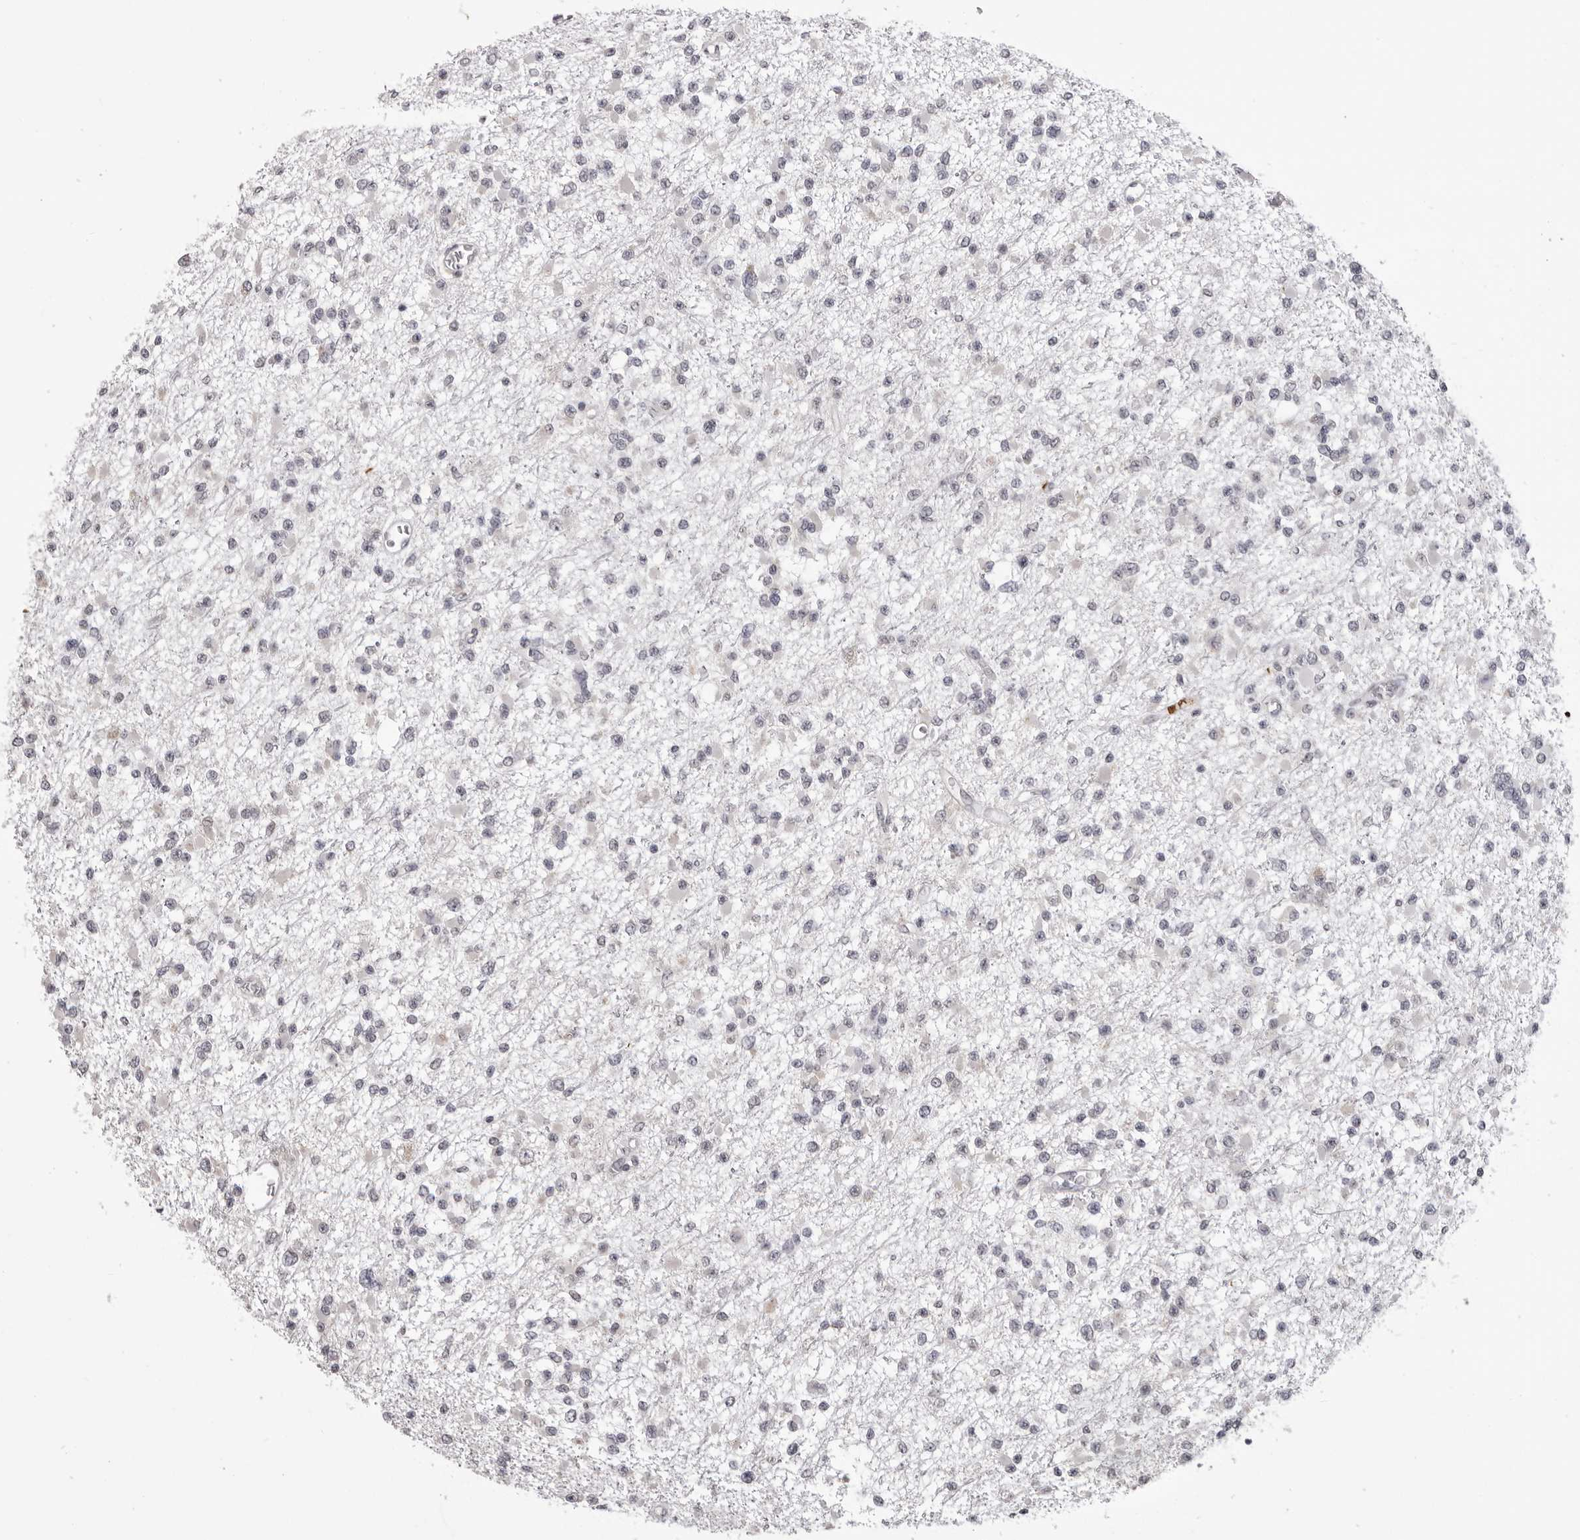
{"staining": {"intensity": "negative", "quantity": "none", "location": "none"}, "tissue": "glioma", "cell_type": "Tumor cells", "image_type": "cancer", "snomed": [{"axis": "morphology", "description": "Glioma, malignant, Low grade"}, {"axis": "topography", "description": "Brain"}], "caption": "This photomicrograph is of malignant low-grade glioma stained with immunohistochemistry to label a protein in brown with the nuclei are counter-stained blue. There is no positivity in tumor cells. (DAB (3,3'-diaminobenzidine) immunohistochemistry with hematoxylin counter stain).", "gene": "IL31", "patient": {"sex": "female", "age": 22}}